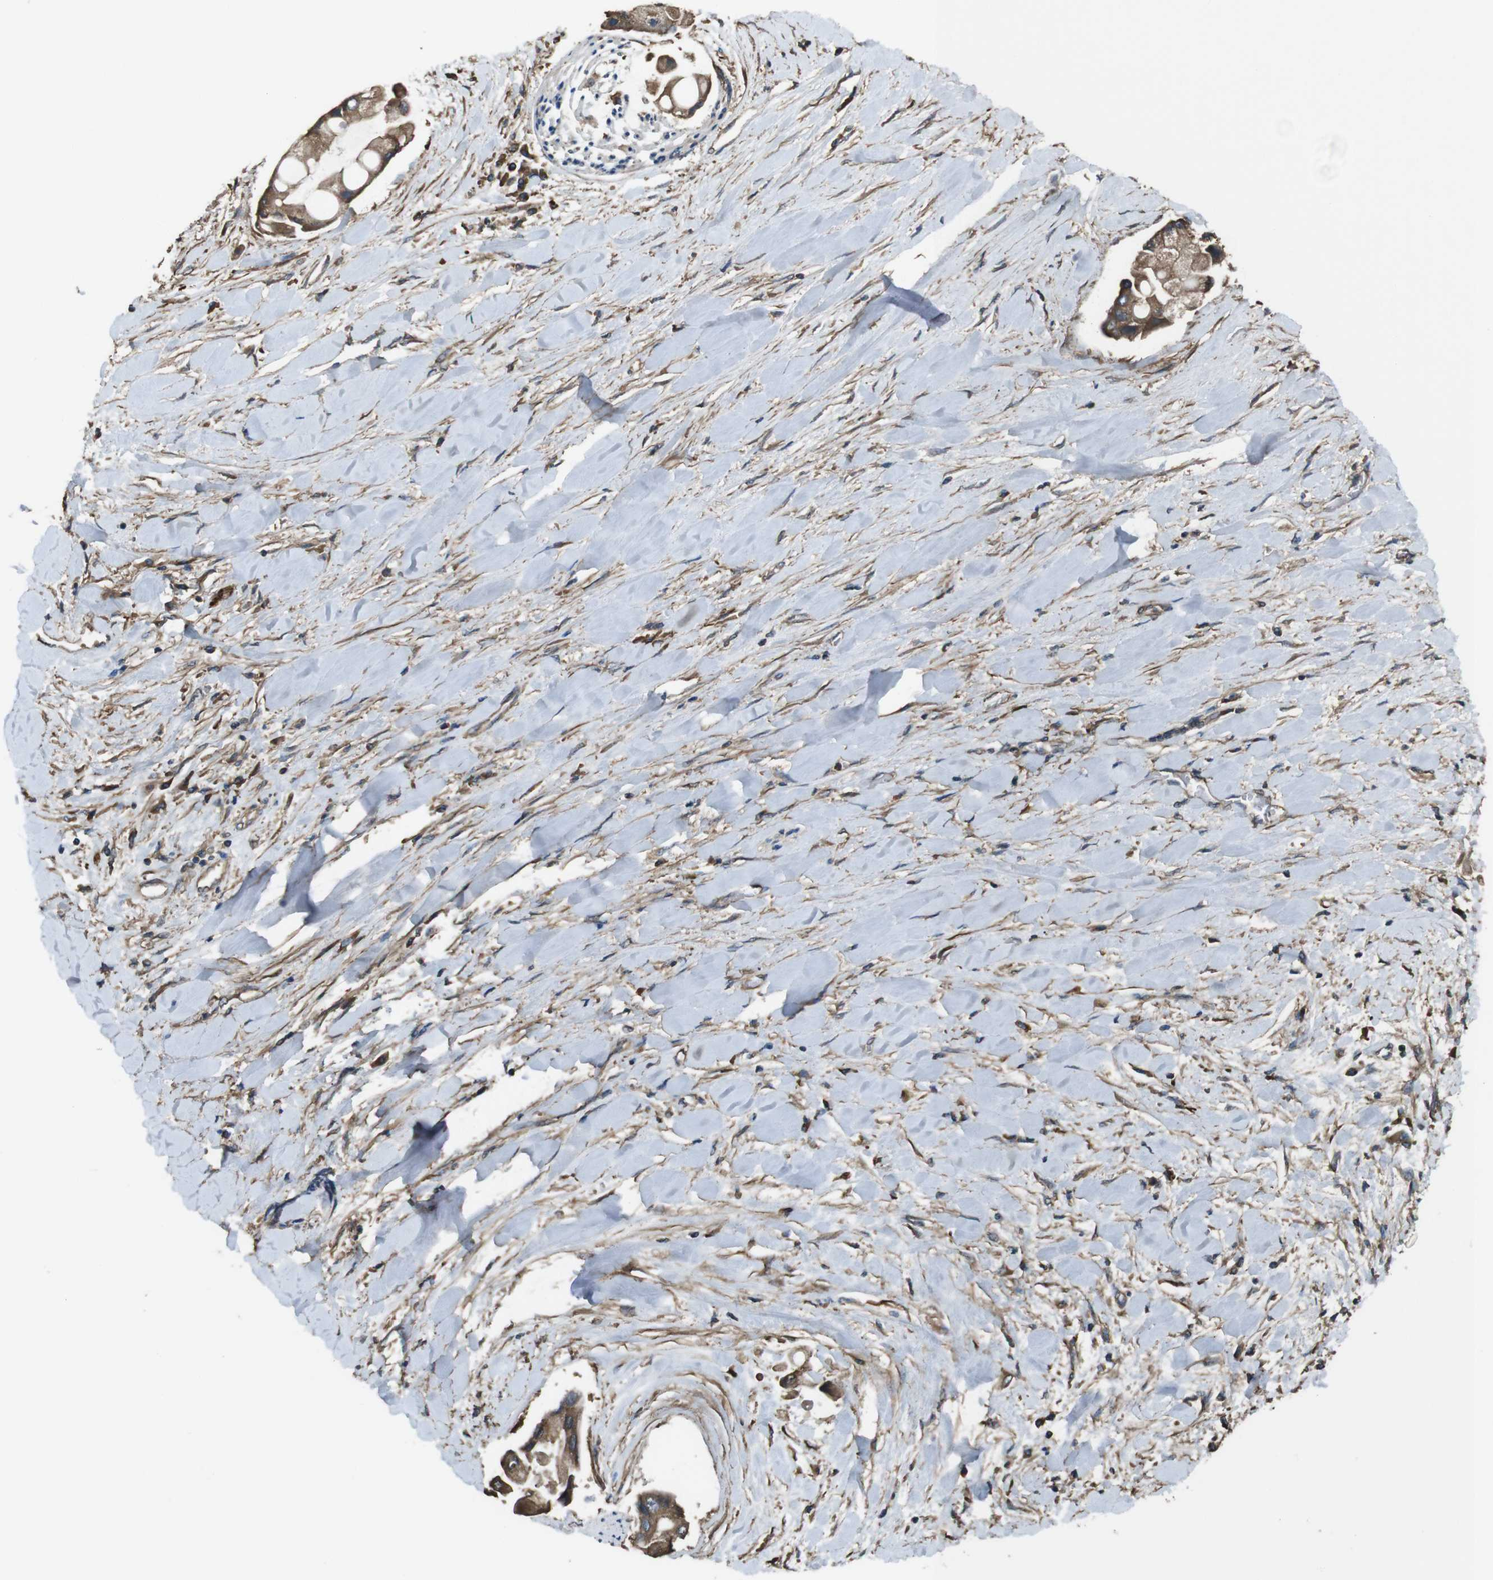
{"staining": {"intensity": "moderate", "quantity": ">75%", "location": "cytoplasmic/membranous"}, "tissue": "liver cancer", "cell_type": "Tumor cells", "image_type": "cancer", "snomed": [{"axis": "morphology", "description": "Cholangiocarcinoma"}, {"axis": "topography", "description": "Liver"}], "caption": "This is an image of immunohistochemistry (IHC) staining of liver cancer (cholangiocarcinoma), which shows moderate positivity in the cytoplasmic/membranous of tumor cells.", "gene": "FUT2", "patient": {"sex": "male", "age": 50}}